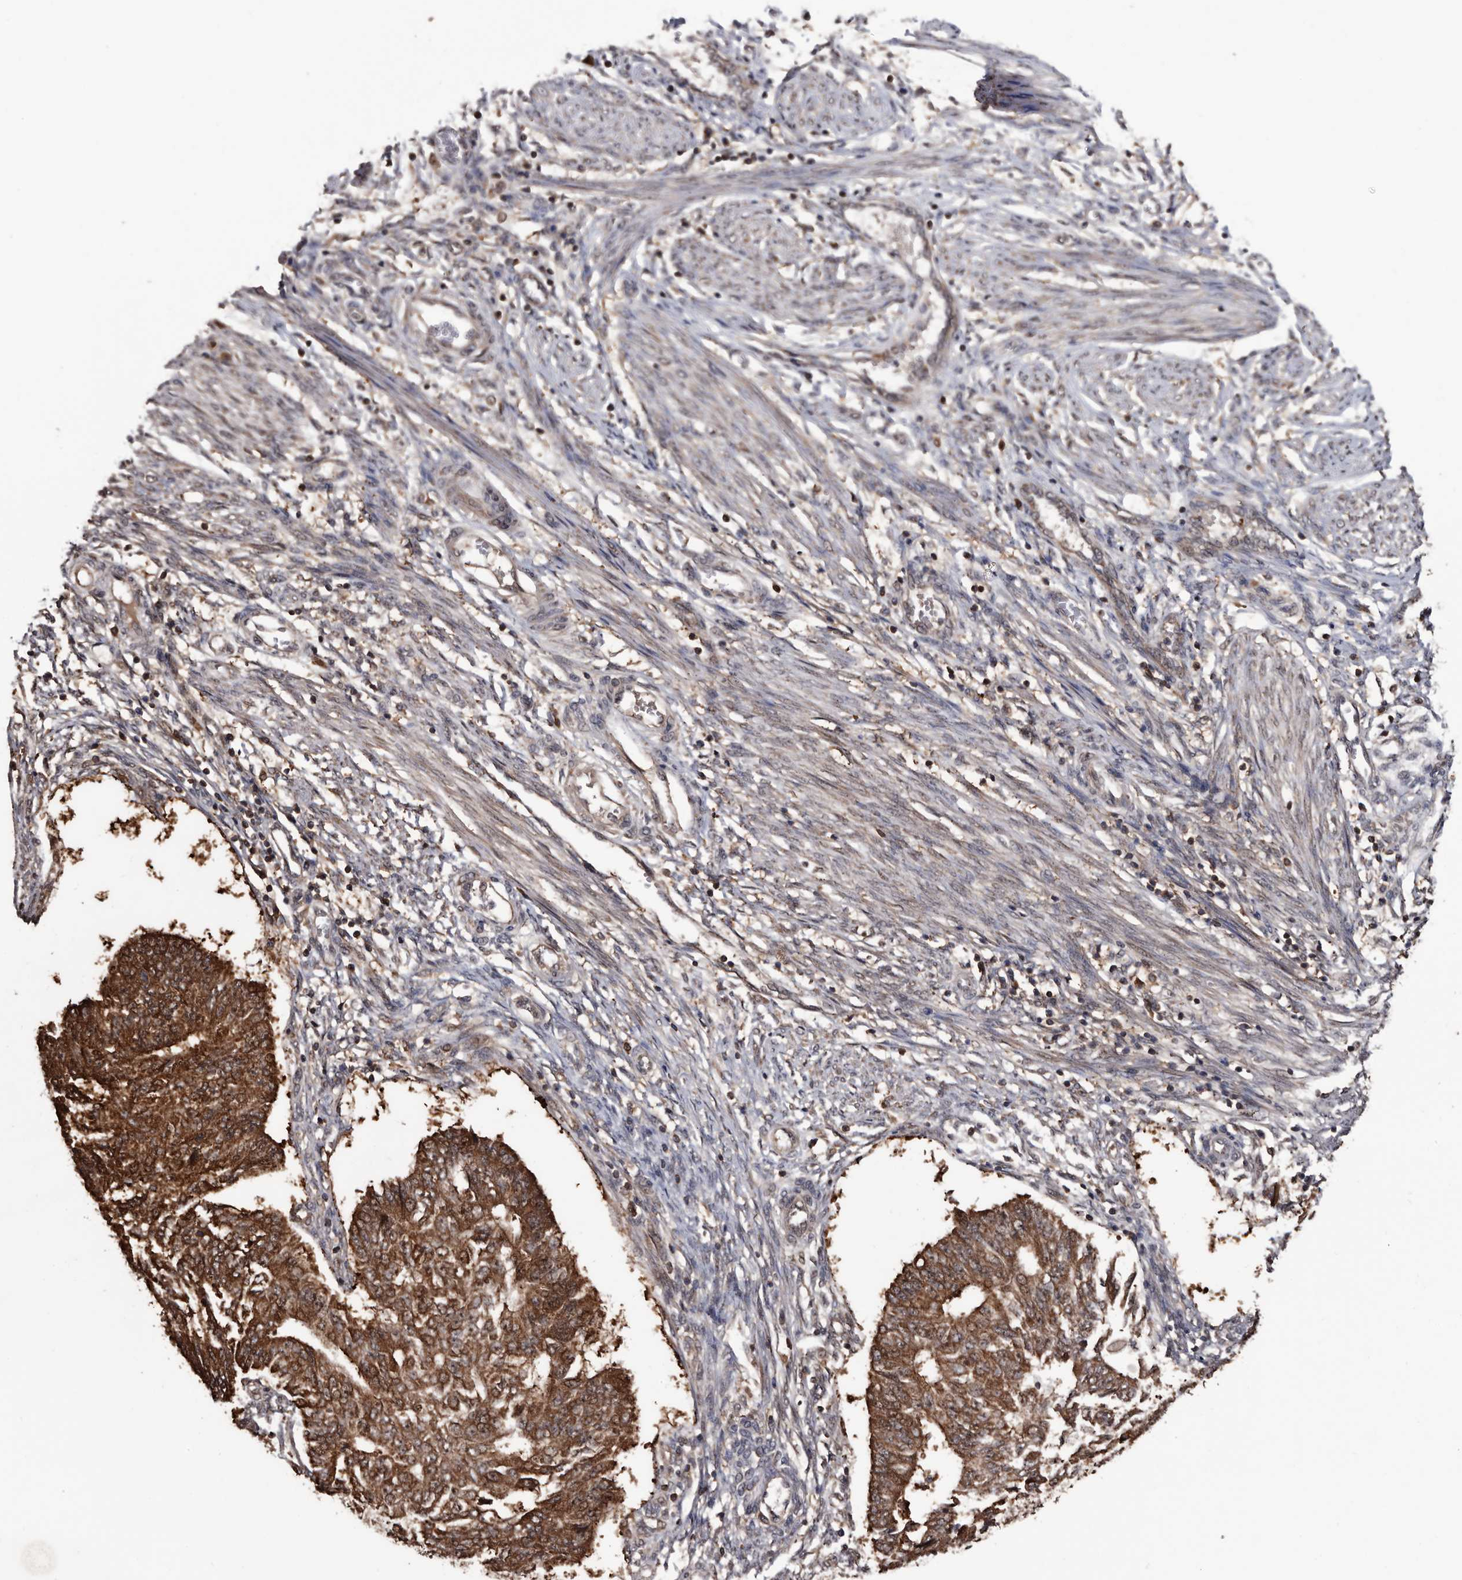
{"staining": {"intensity": "strong", "quantity": ">75%", "location": "cytoplasmic/membranous"}, "tissue": "endometrial cancer", "cell_type": "Tumor cells", "image_type": "cancer", "snomed": [{"axis": "morphology", "description": "Adenocarcinoma, NOS"}, {"axis": "topography", "description": "Endometrium"}], "caption": "IHC (DAB (3,3'-diaminobenzidine)) staining of endometrial cancer (adenocarcinoma) displays strong cytoplasmic/membranous protein positivity in about >75% of tumor cells. (Brightfield microscopy of DAB IHC at high magnification).", "gene": "TTI2", "patient": {"sex": "female", "age": 32}}